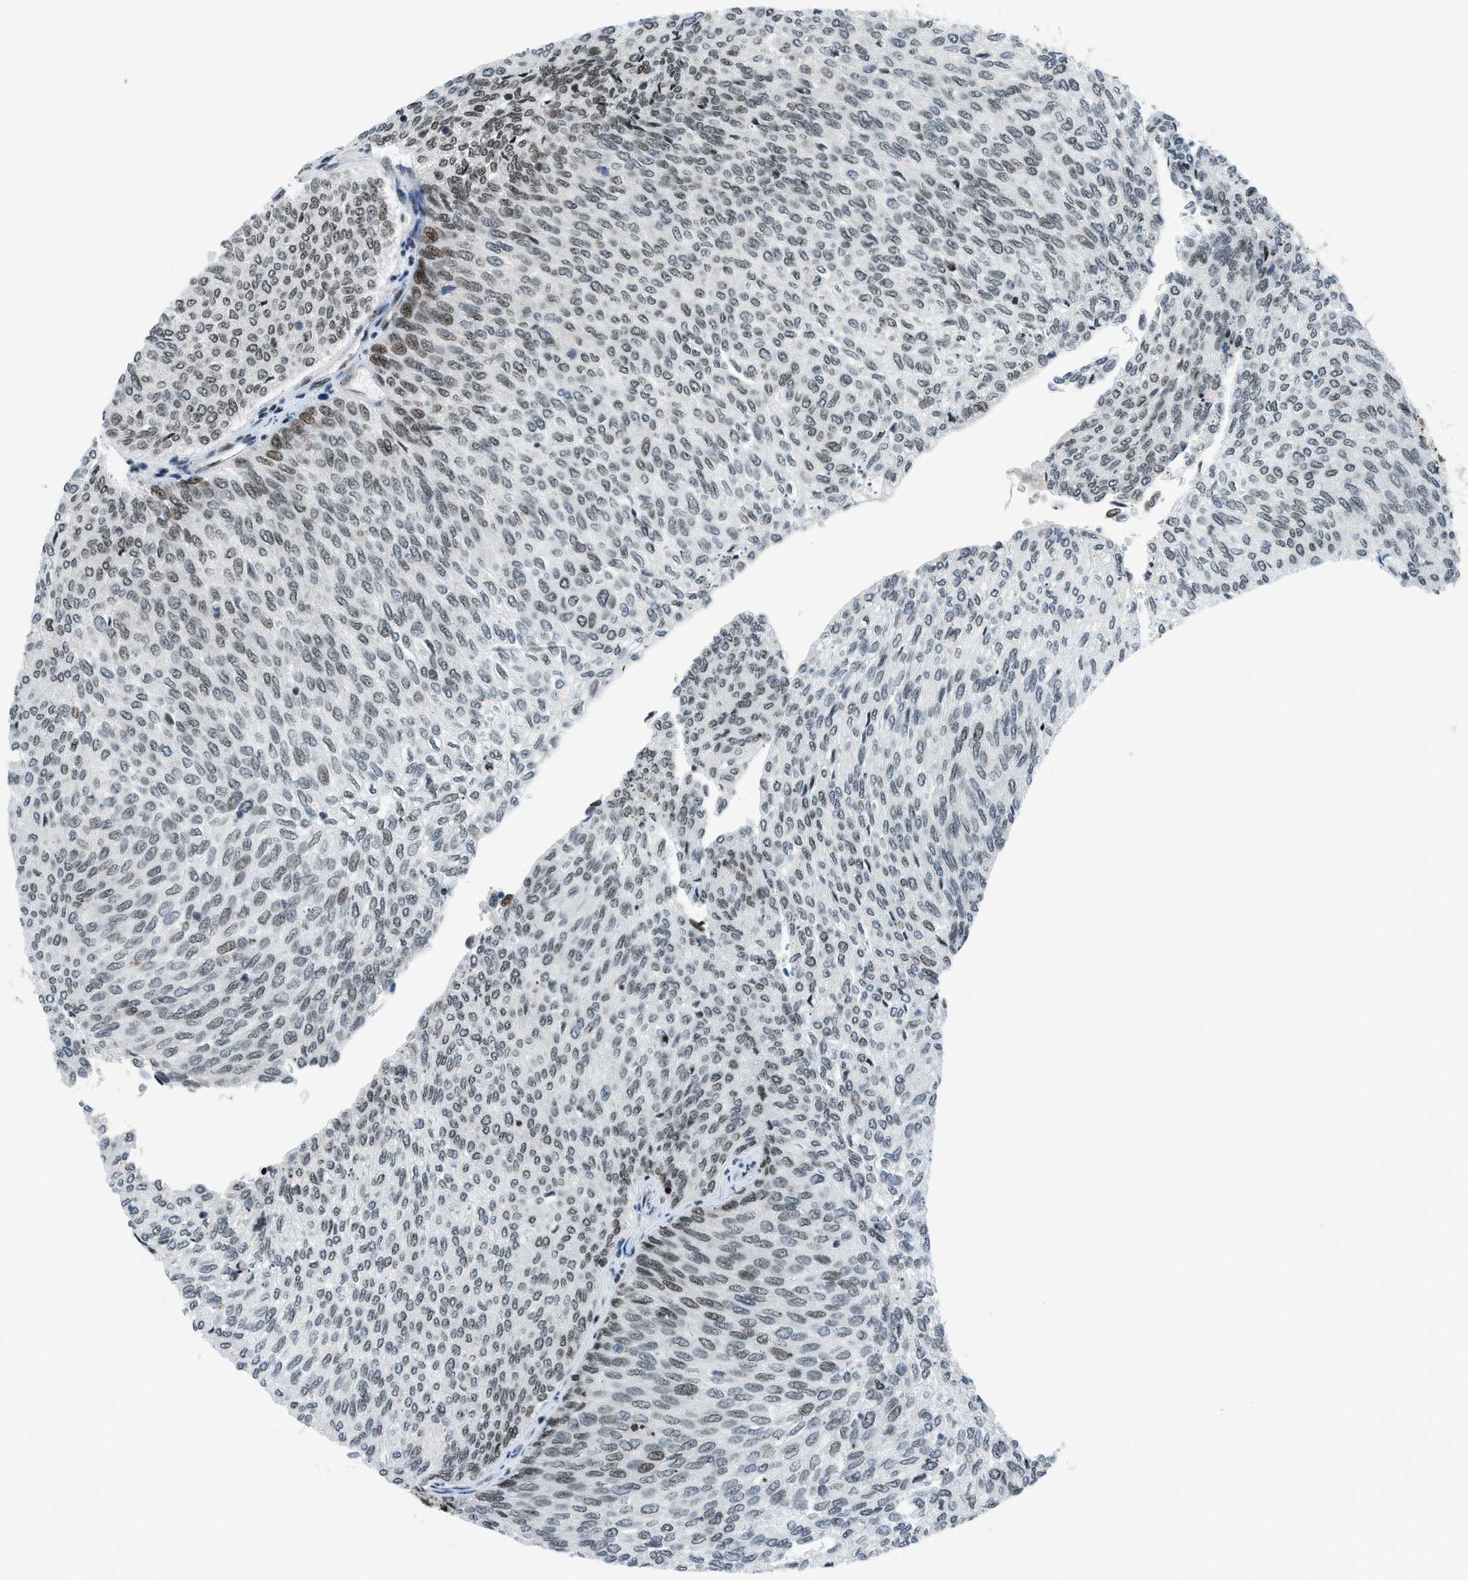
{"staining": {"intensity": "moderate", "quantity": "25%-75%", "location": "nuclear"}, "tissue": "urothelial cancer", "cell_type": "Tumor cells", "image_type": "cancer", "snomed": [{"axis": "morphology", "description": "Urothelial carcinoma, Low grade"}, {"axis": "topography", "description": "Urinary bladder"}], "caption": "IHC micrograph of low-grade urothelial carcinoma stained for a protein (brown), which exhibits medium levels of moderate nuclear expression in about 25%-75% of tumor cells.", "gene": "RAD51B", "patient": {"sex": "female", "age": 79}}